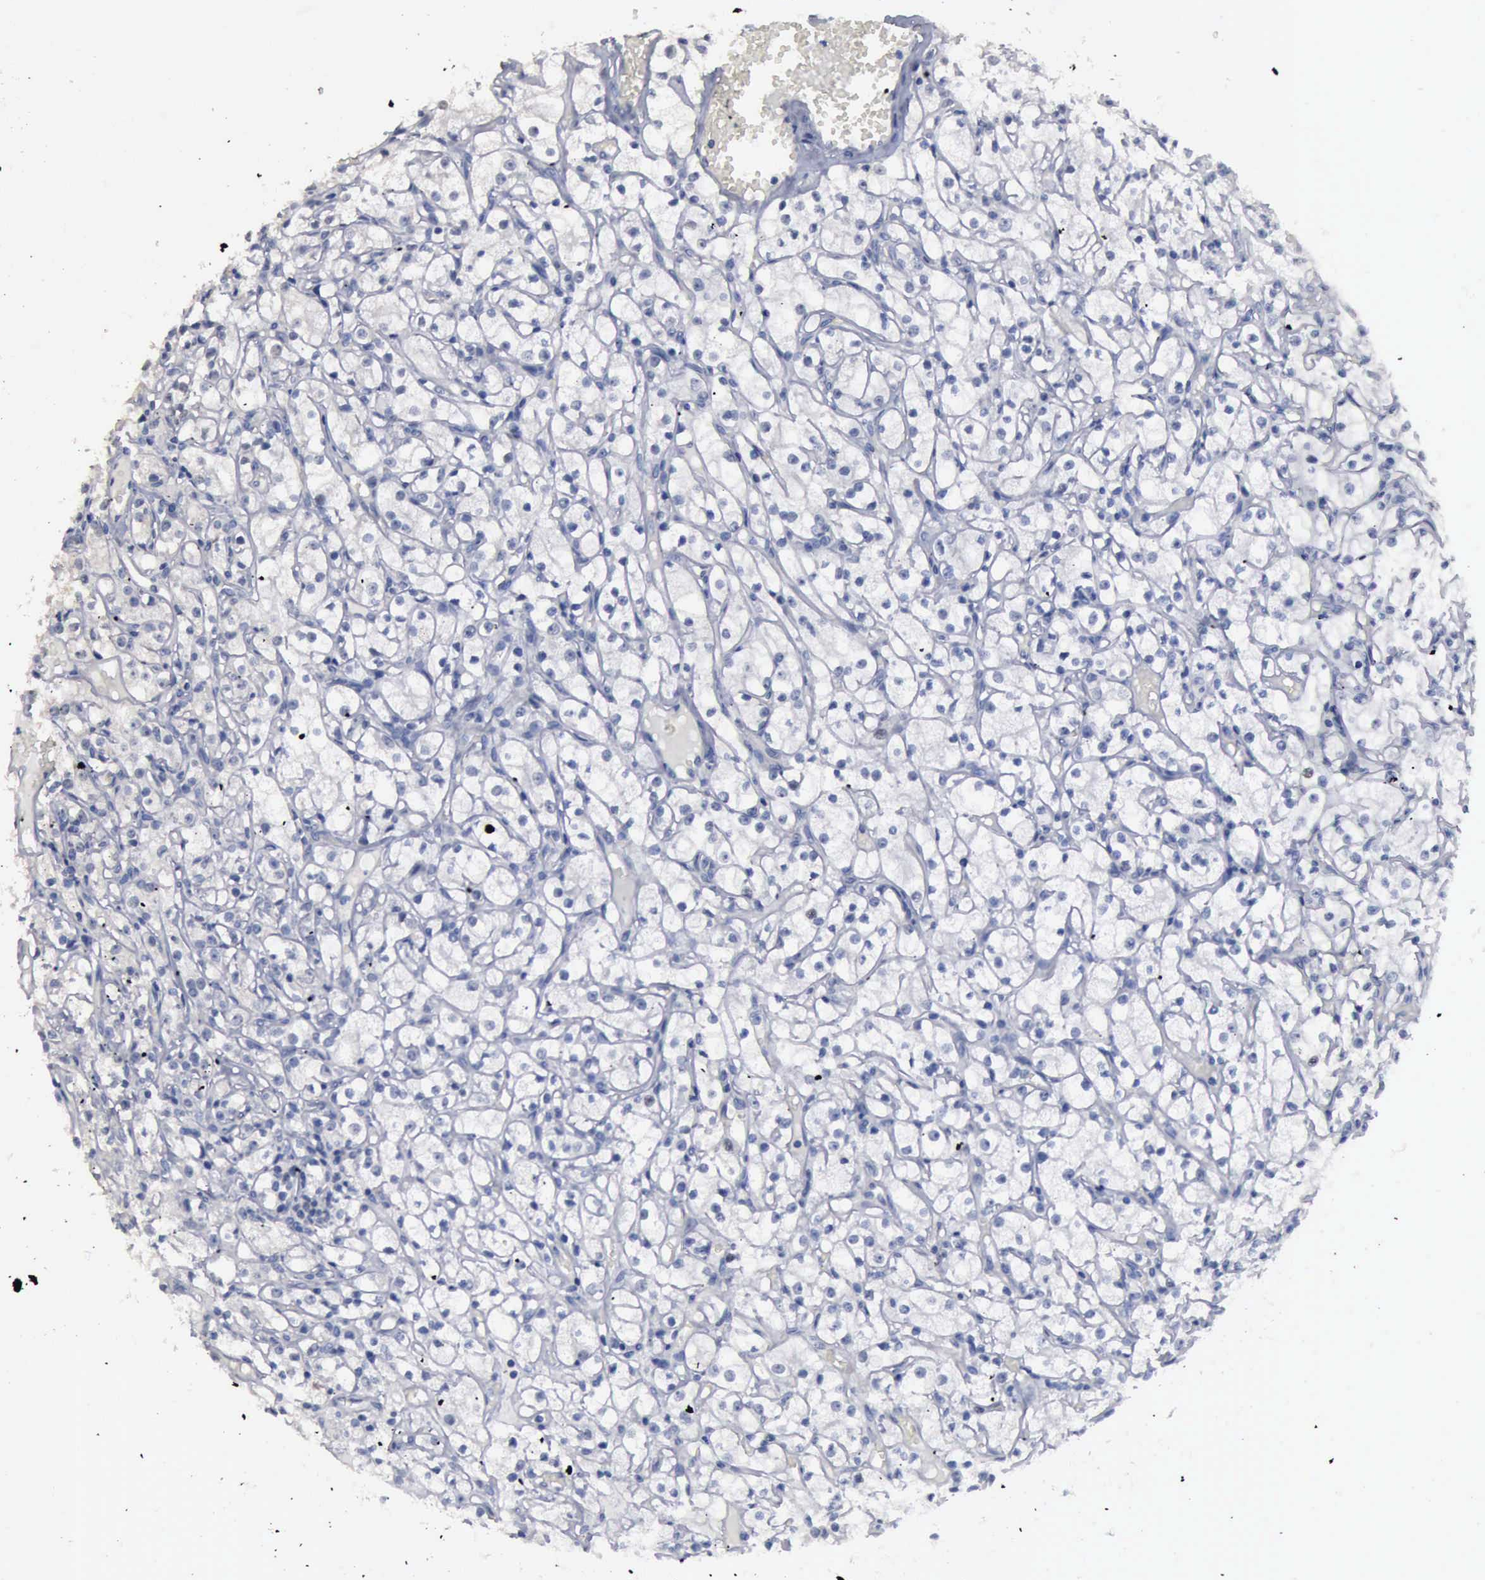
{"staining": {"intensity": "negative", "quantity": "none", "location": "none"}, "tissue": "renal cancer", "cell_type": "Tumor cells", "image_type": "cancer", "snomed": [{"axis": "morphology", "description": "Adenocarcinoma, NOS"}, {"axis": "topography", "description": "Kidney"}], "caption": "Tumor cells show no significant protein staining in adenocarcinoma (renal). The staining was performed using DAB to visualize the protein expression in brown, while the nuclei were stained in blue with hematoxylin (Magnification: 20x).", "gene": "CRKL", "patient": {"sex": "male", "age": 61}}